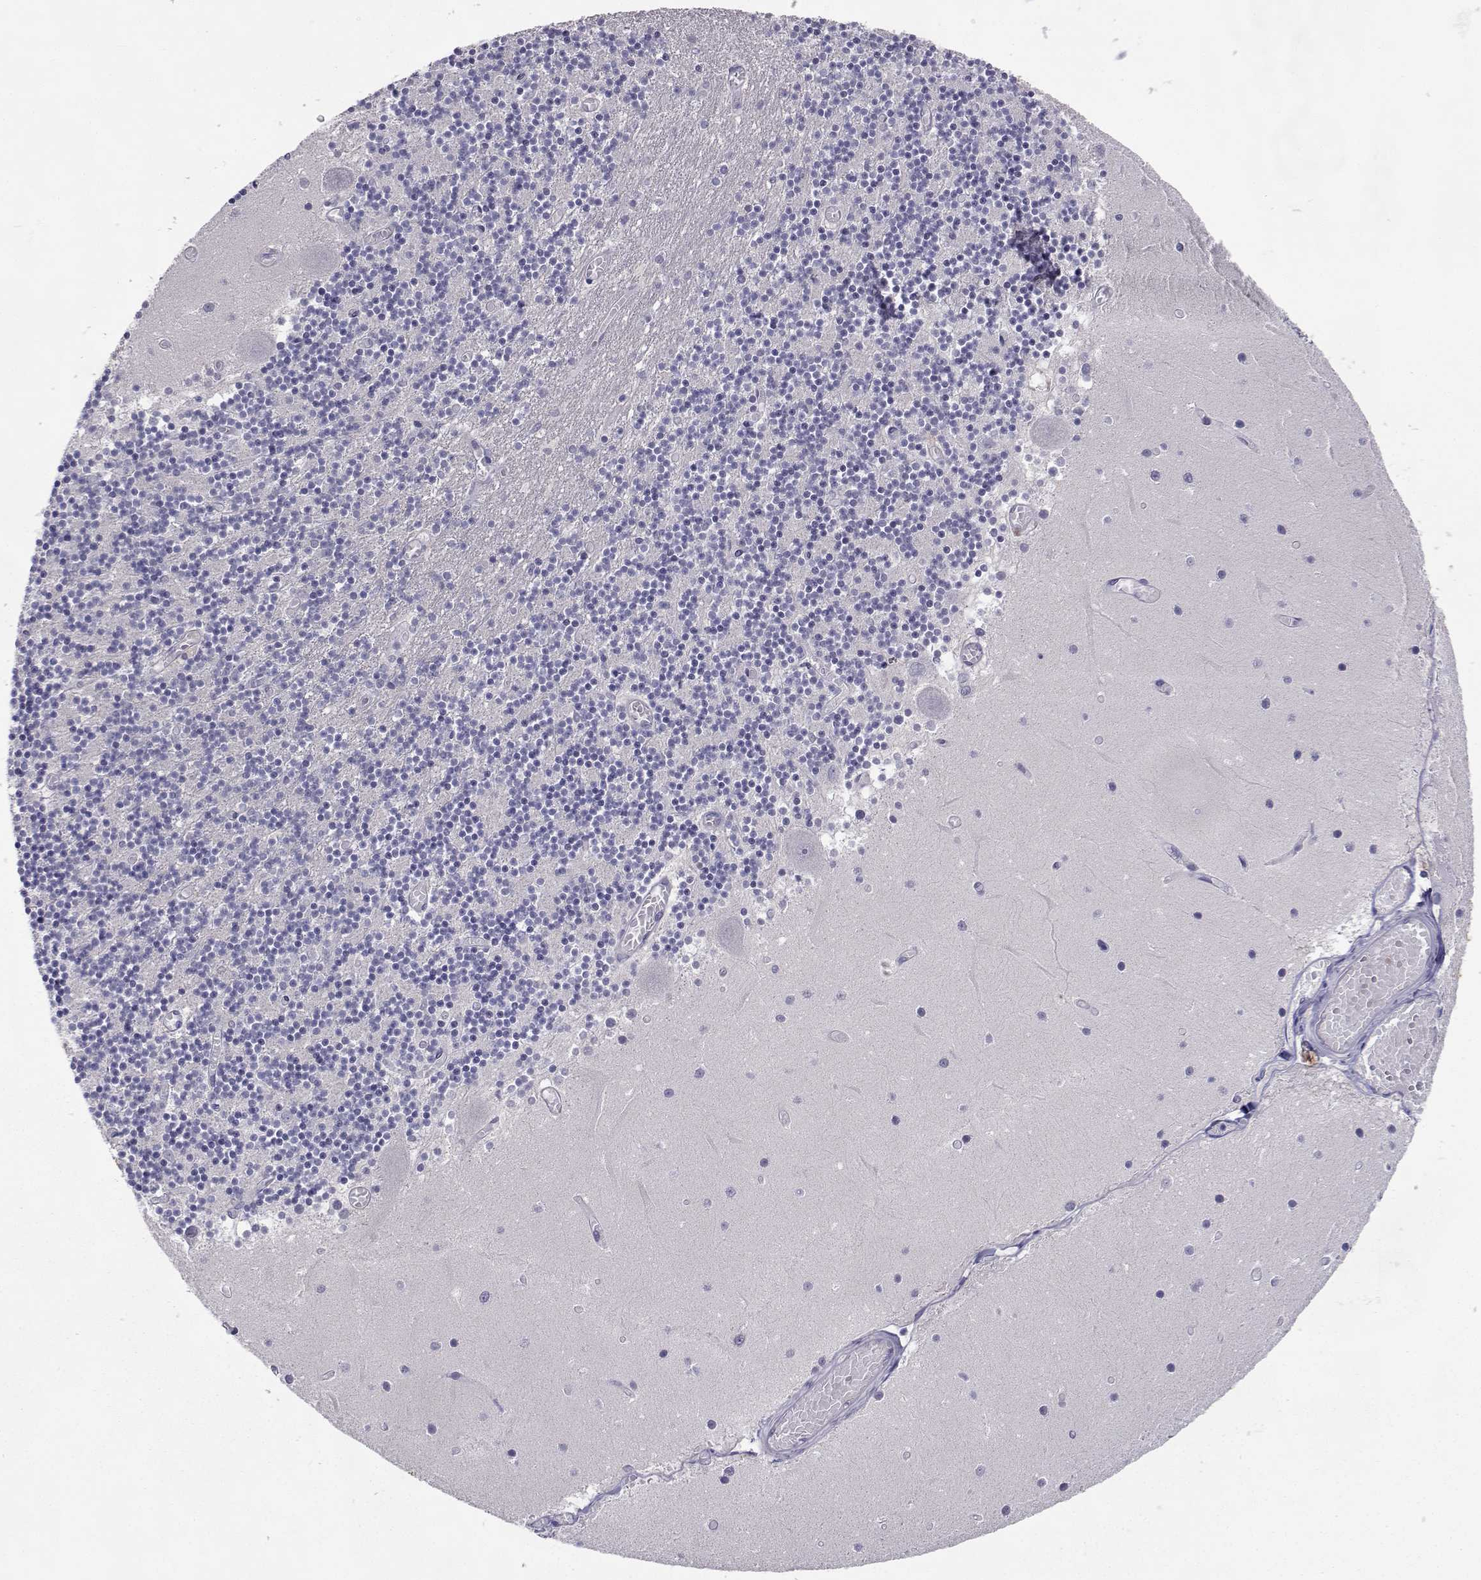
{"staining": {"intensity": "negative", "quantity": "none", "location": "none"}, "tissue": "cerebellum", "cell_type": "Cells in granular layer", "image_type": "normal", "snomed": [{"axis": "morphology", "description": "Normal tissue, NOS"}, {"axis": "topography", "description": "Cerebellum"}], "caption": "Immunohistochemical staining of normal human cerebellum reveals no significant expression in cells in granular layer.", "gene": "SLC6A3", "patient": {"sex": "female", "age": 28}}